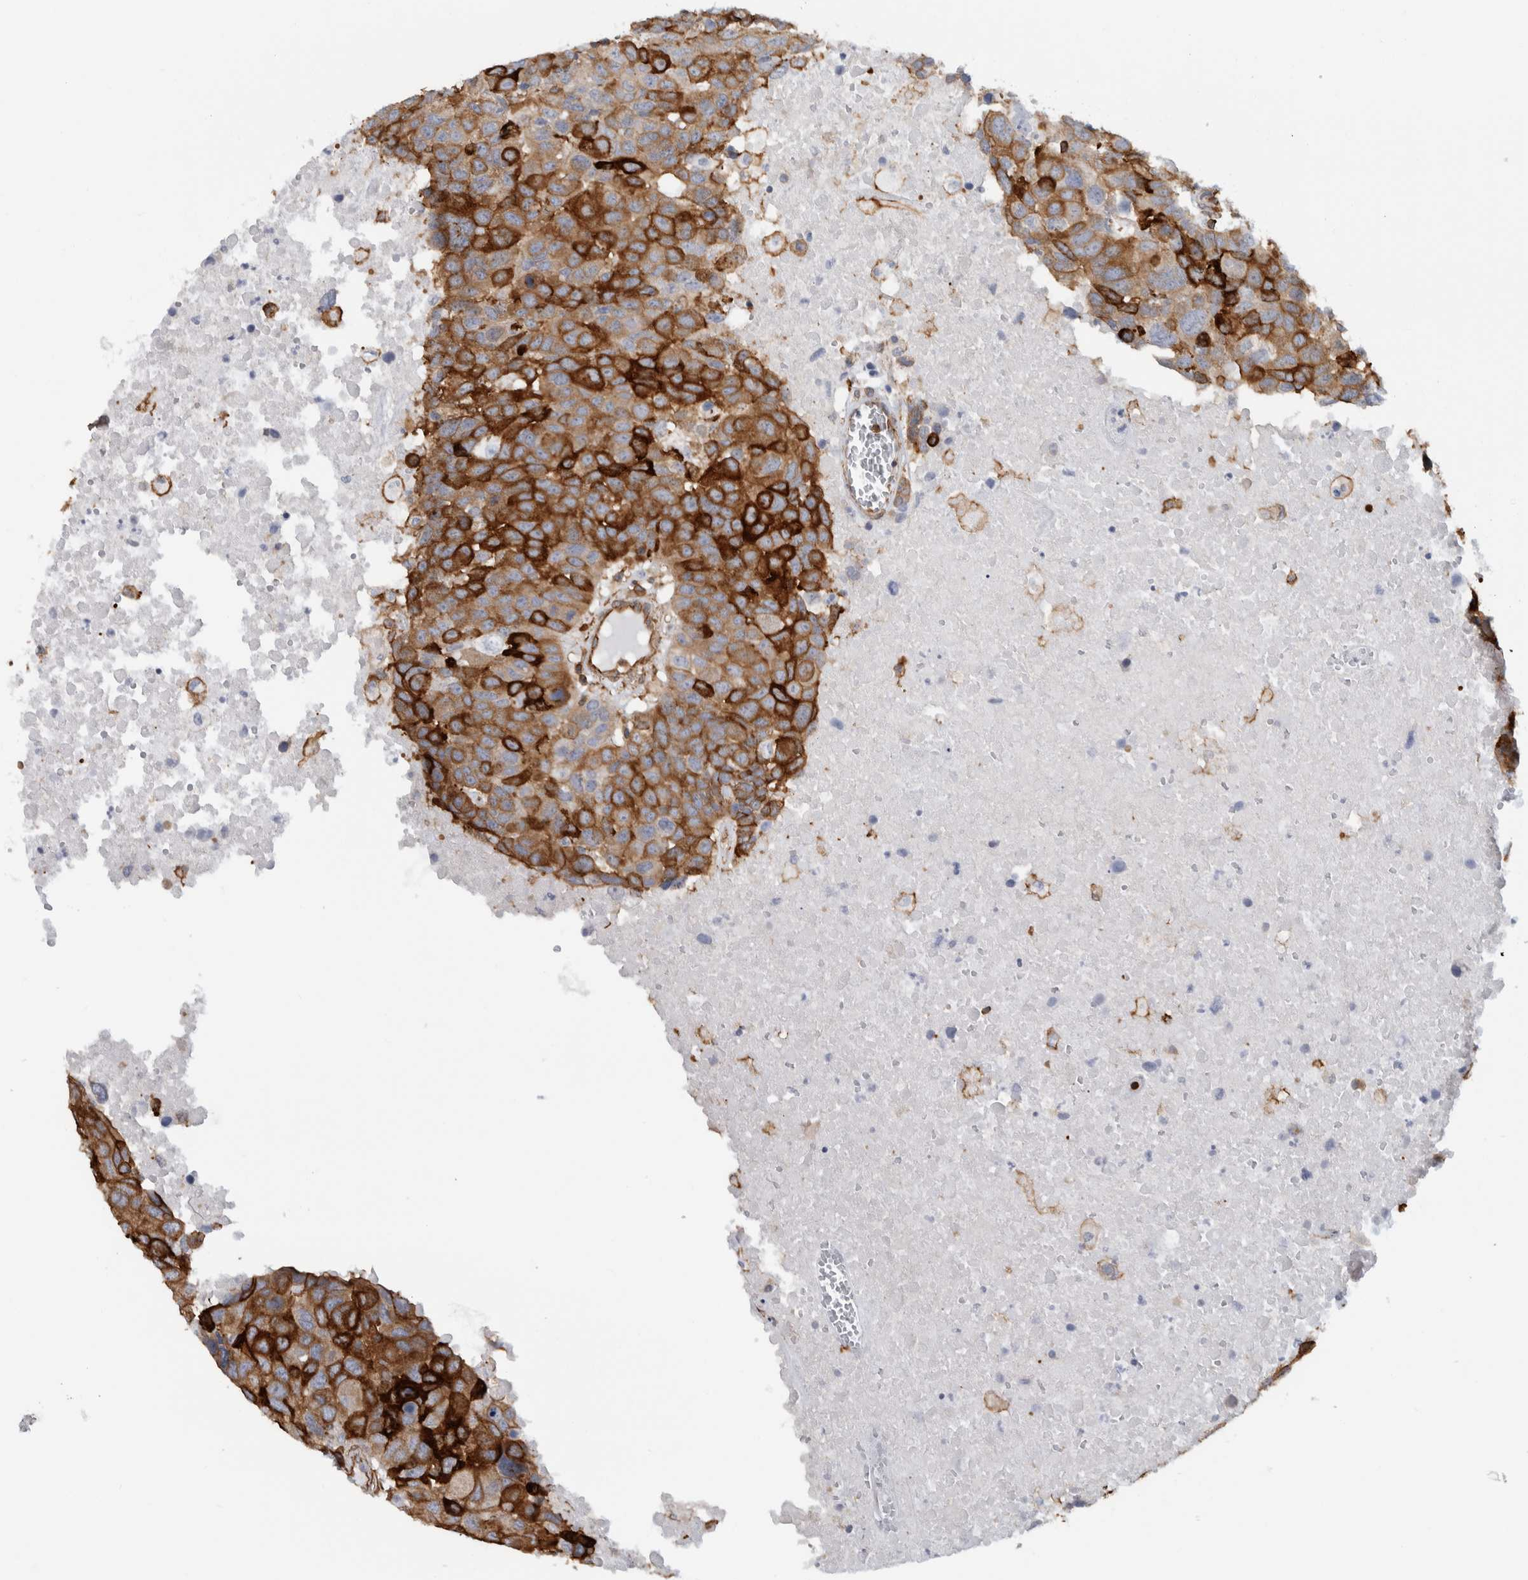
{"staining": {"intensity": "strong", "quantity": ">75%", "location": "cytoplasmic/membranous"}, "tissue": "head and neck cancer", "cell_type": "Tumor cells", "image_type": "cancer", "snomed": [{"axis": "morphology", "description": "Squamous cell carcinoma, NOS"}, {"axis": "topography", "description": "Head-Neck"}], "caption": "Head and neck cancer stained with a brown dye demonstrates strong cytoplasmic/membranous positive expression in approximately >75% of tumor cells.", "gene": "AHNAK", "patient": {"sex": "male", "age": 66}}